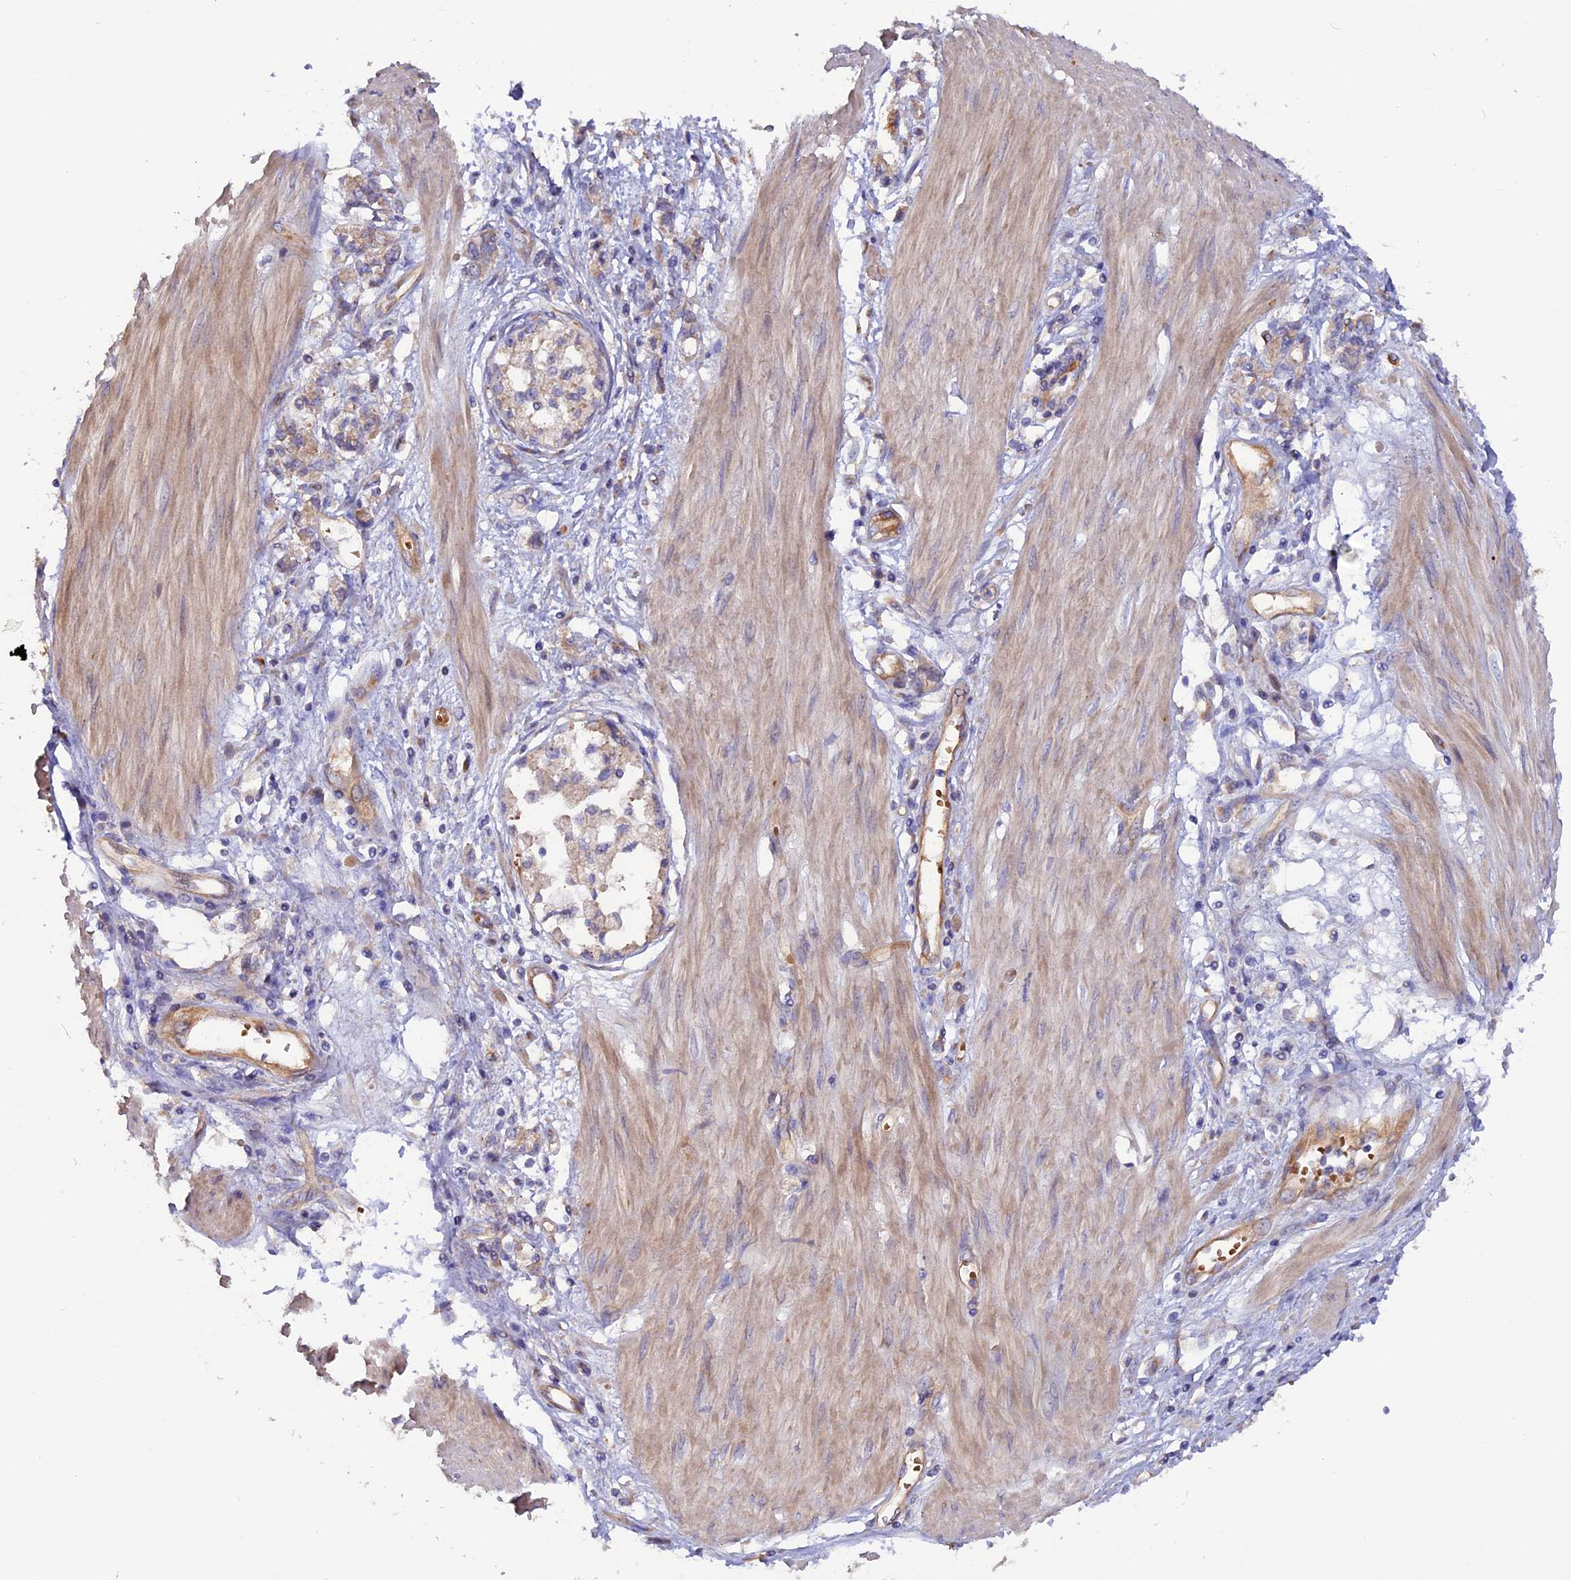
{"staining": {"intensity": "weak", "quantity": "25%-75%", "location": "cytoplasmic/membranous"}, "tissue": "stomach cancer", "cell_type": "Tumor cells", "image_type": "cancer", "snomed": [{"axis": "morphology", "description": "Adenocarcinoma, NOS"}, {"axis": "topography", "description": "Stomach"}], "caption": "Stomach adenocarcinoma stained with a protein marker shows weak staining in tumor cells.", "gene": "DUS3L", "patient": {"sex": "female", "age": 76}}